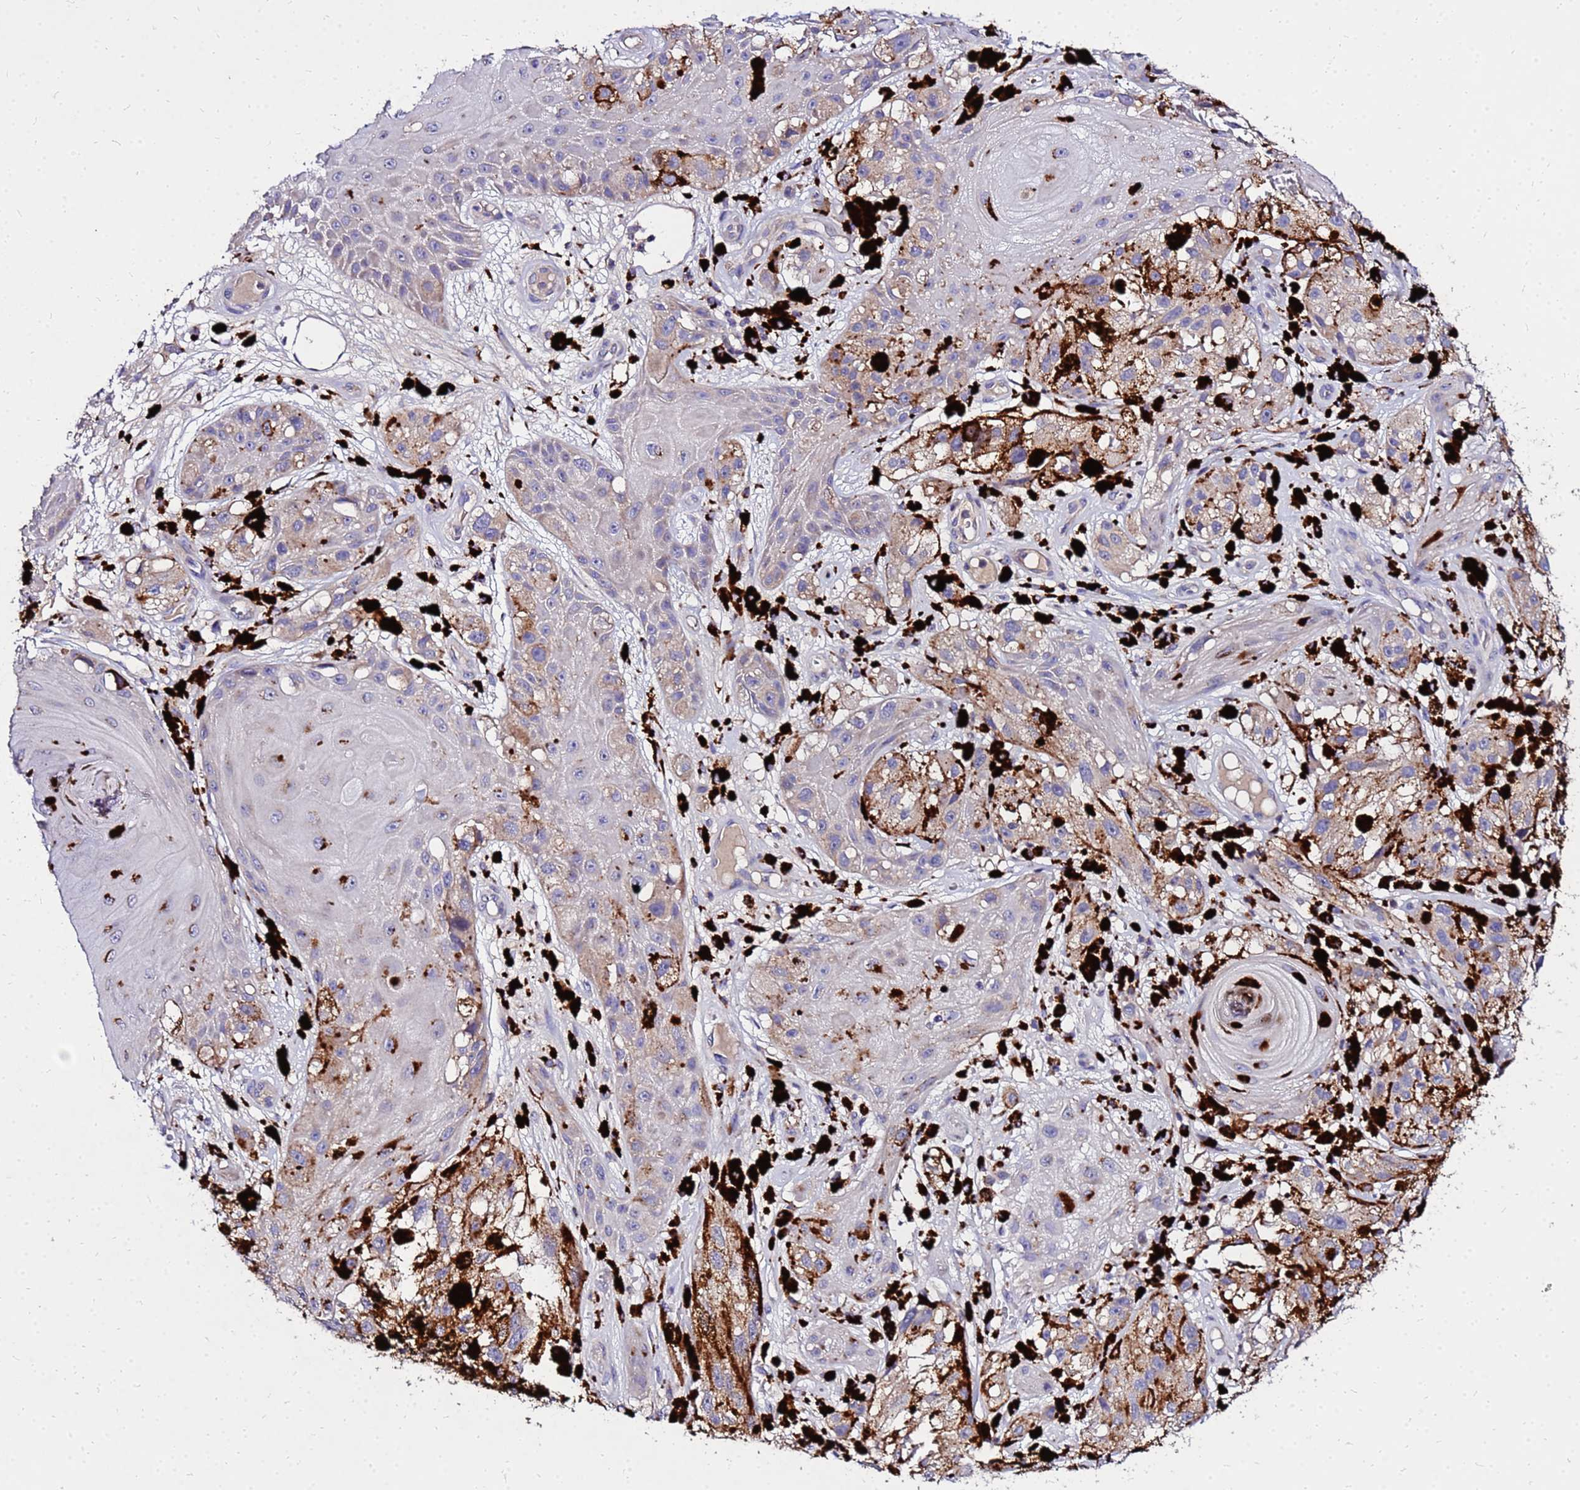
{"staining": {"intensity": "negative", "quantity": "none", "location": "none"}, "tissue": "melanoma", "cell_type": "Tumor cells", "image_type": "cancer", "snomed": [{"axis": "morphology", "description": "Malignant melanoma, NOS"}, {"axis": "topography", "description": "Skin"}], "caption": "High magnification brightfield microscopy of melanoma stained with DAB (brown) and counterstained with hematoxylin (blue): tumor cells show no significant expression.", "gene": "COX14", "patient": {"sex": "male", "age": 88}}